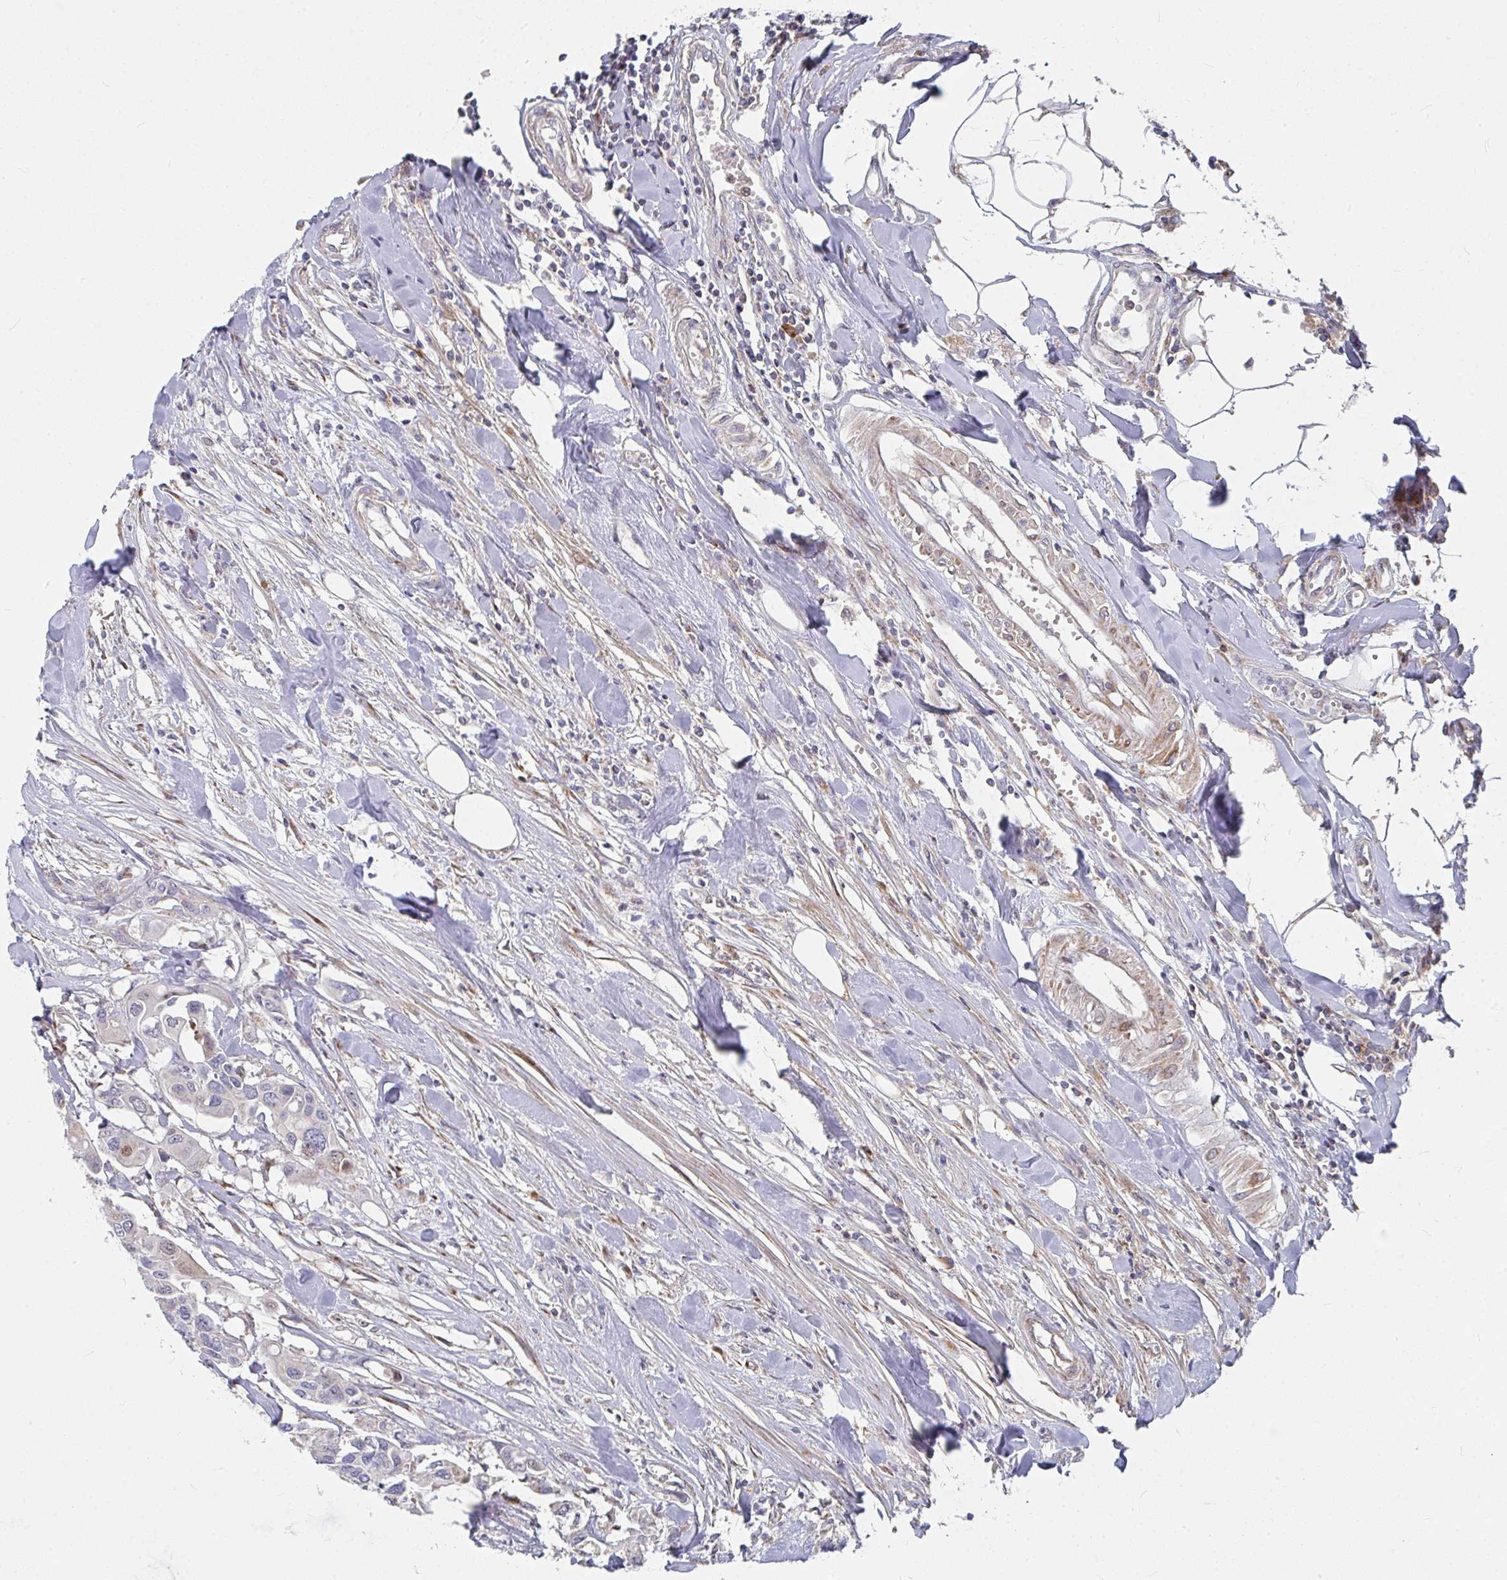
{"staining": {"intensity": "negative", "quantity": "none", "location": "none"}, "tissue": "colorectal cancer", "cell_type": "Tumor cells", "image_type": "cancer", "snomed": [{"axis": "morphology", "description": "Adenocarcinoma, NOS"}, {"axis": "topography", "description": "Colon"}], "caption": "This is an immunohistochemistry micrograph of human colorectal cancer (adenocarcinoma). There is no expression in tumor cells.", "gene": "RHEBL1", "patient": {"sex": "male", "age": 77}}